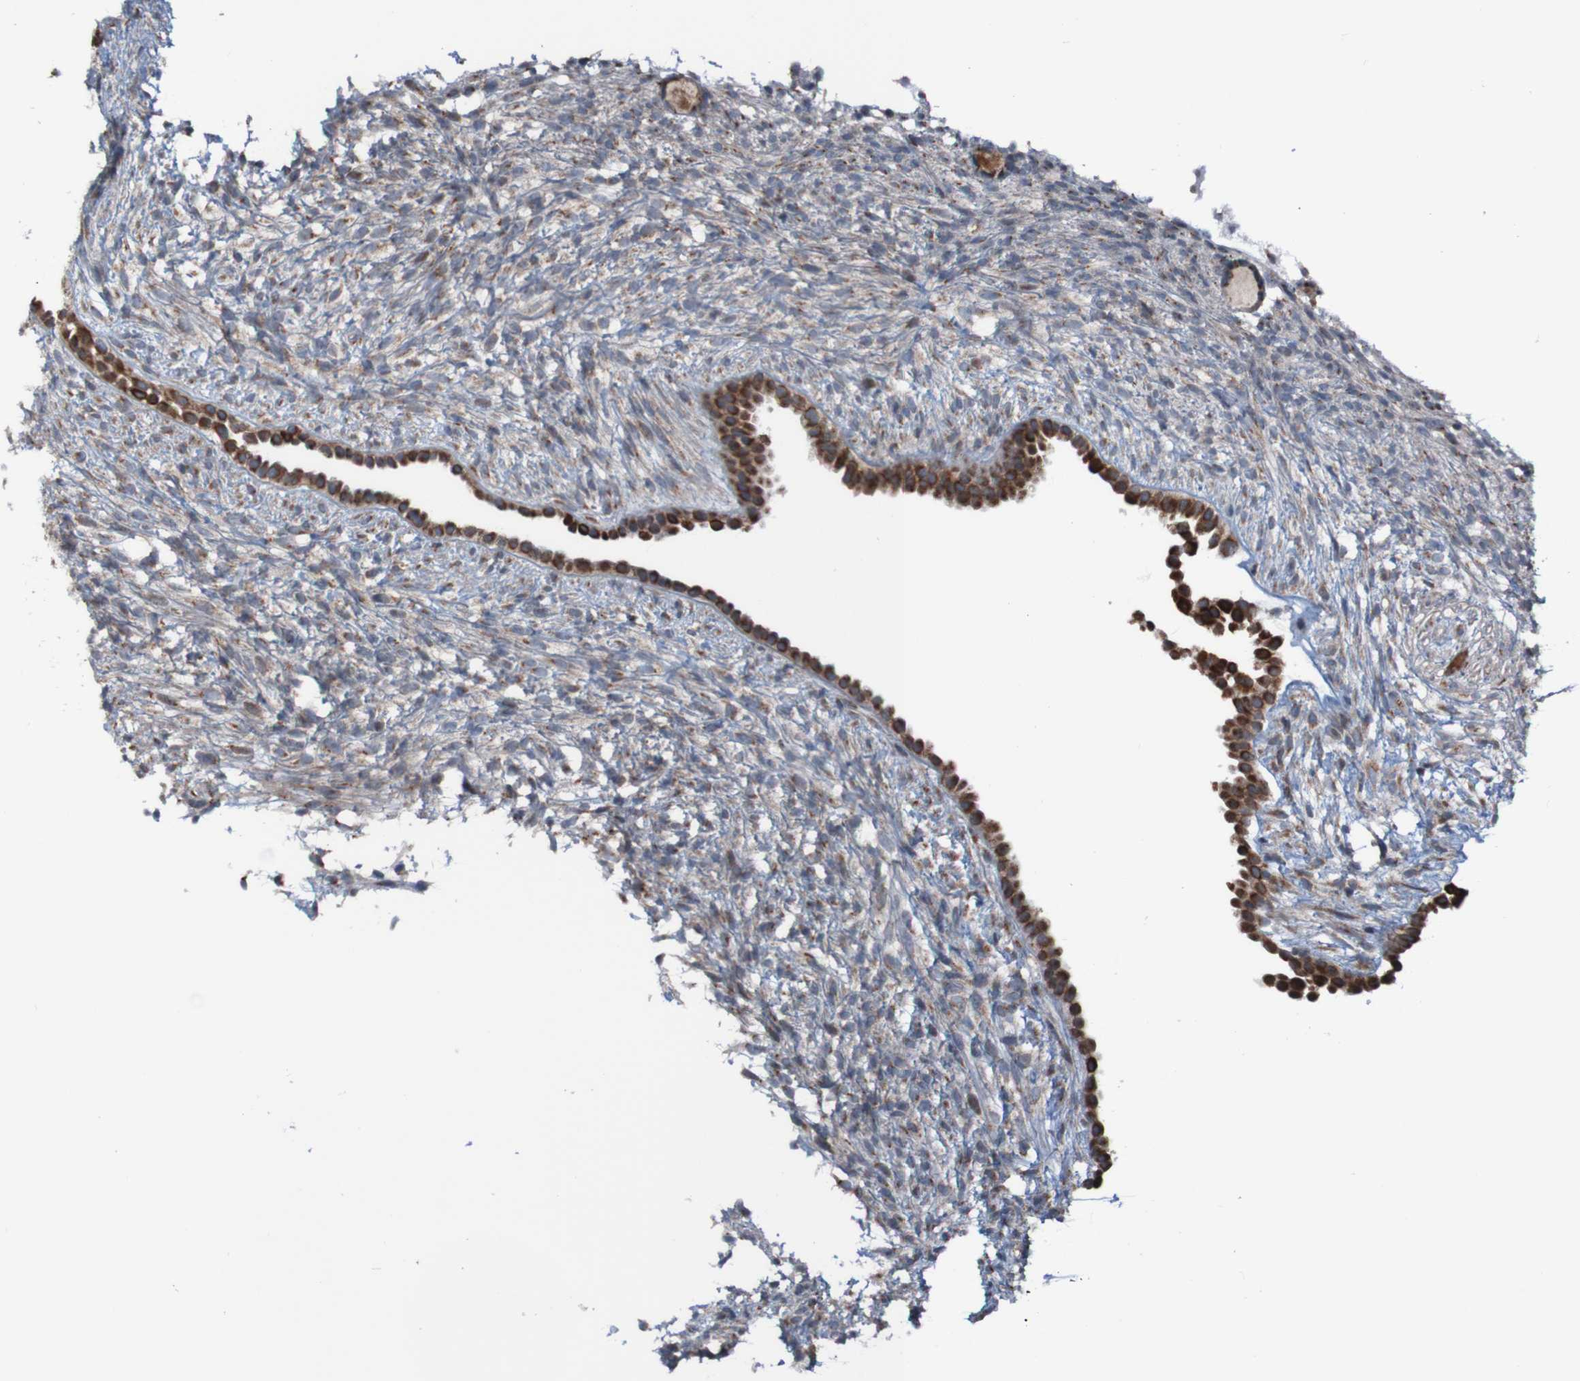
{"staining": {"intensity": "moderate", "quantity": ">75%", "location": "cytoplasmic/membranous"}, "tissue": "ovary", "cell_type": "Follicle cells", "image_type": "normal", "snomed": [{"axis": "morphology", "description": "Normal tissue, NOS"}, {"axis": "morphology", "description": "Cyst, NOS"}, {"axis": "topography", "description": "Ovary"}], "caption": "Immunohistochemical staining of normal human ovary shows moderate cytoplasmic/membranous protein positivity in about >75% of follicle cells. (brown staining indicates protein expression, while blue staining denotes nuclei).", "gene": "UNG", "patient": {"sex": "female", "age": 18}}